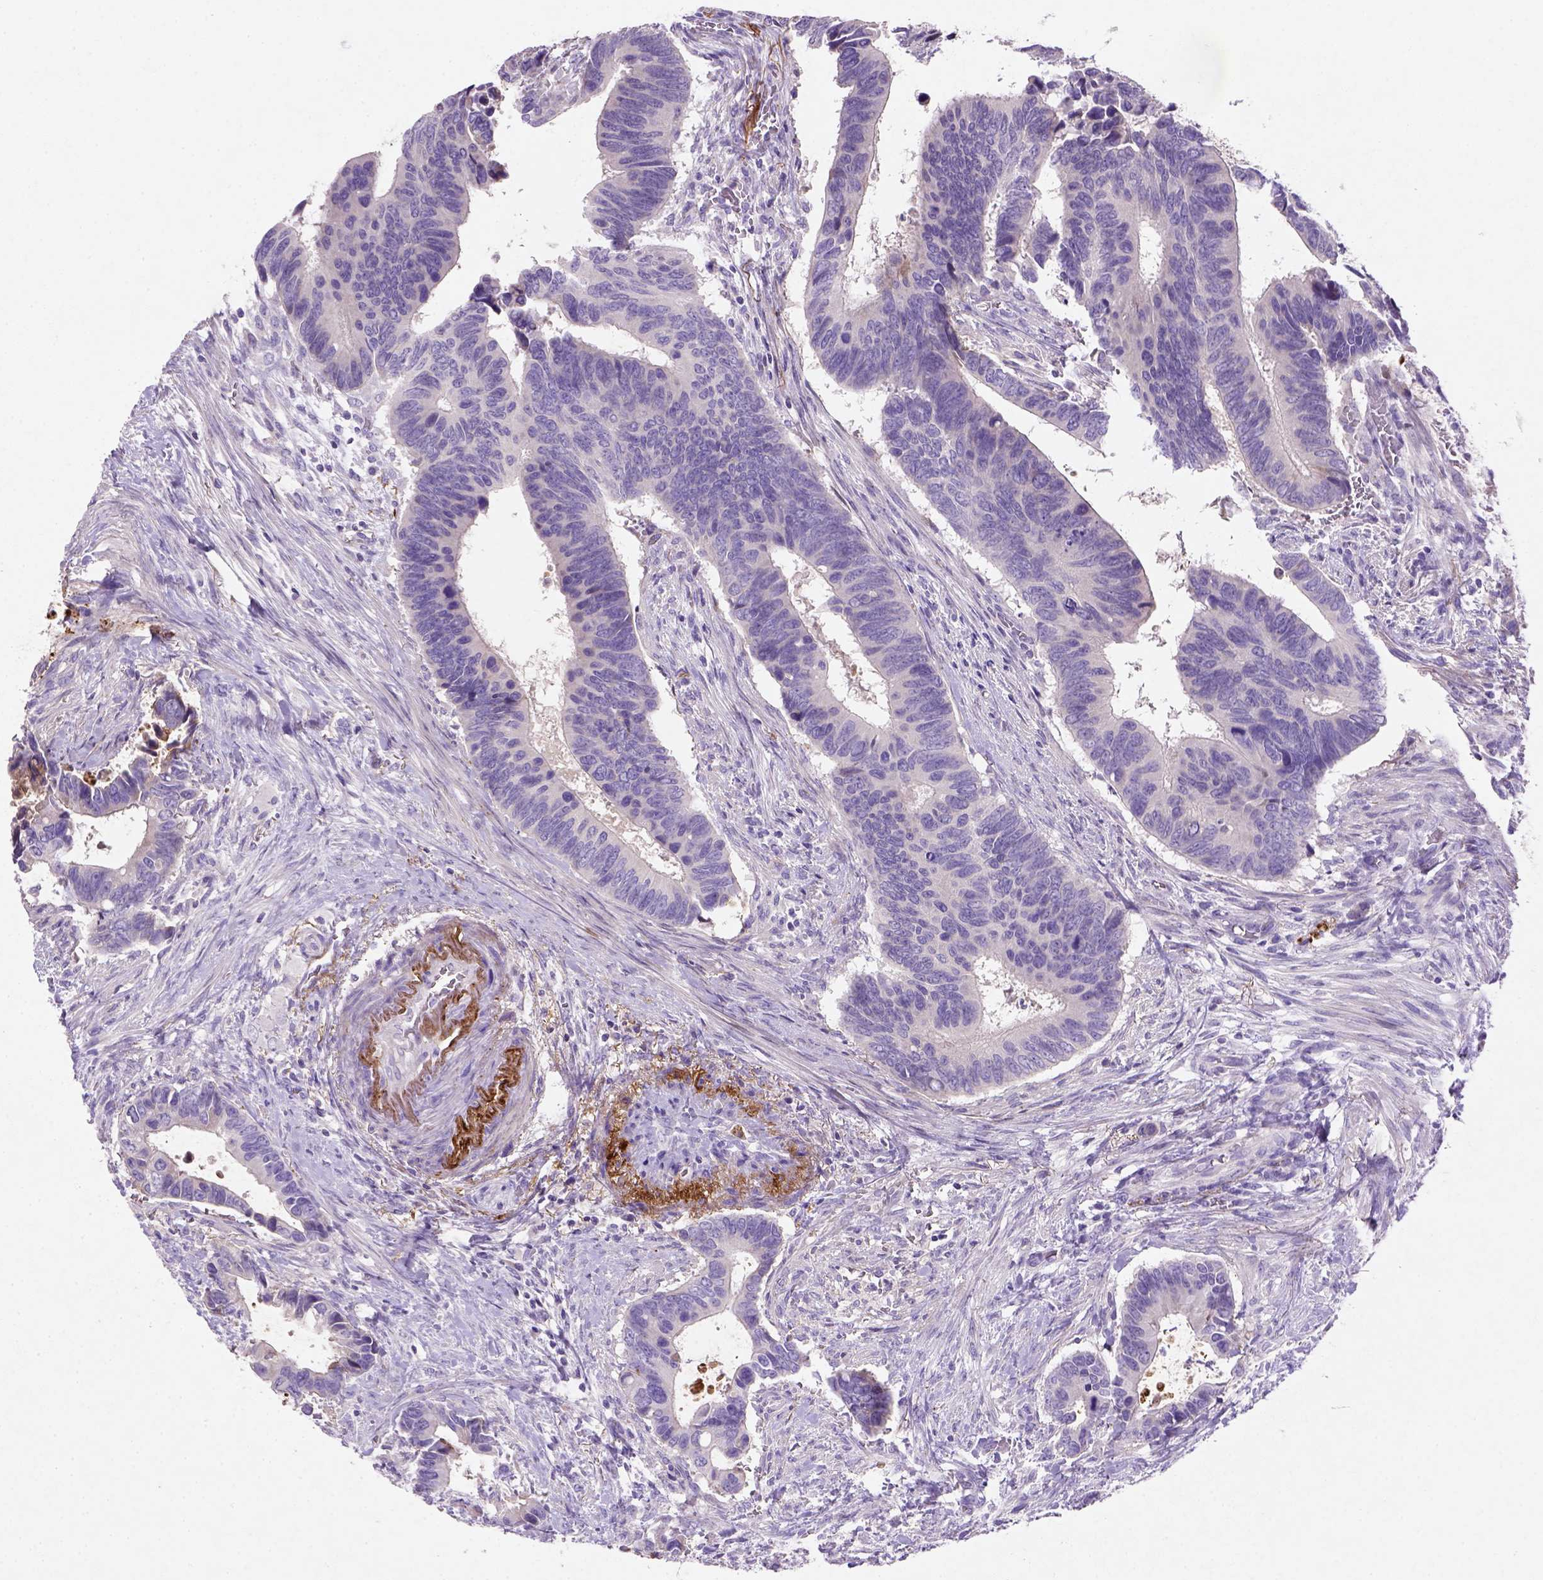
{"staining": {"intensity": "negative", "quantity": "none", "location": "none"}, "tissue": "colorectal cancer", "cell_type": "Tumor cells", "image_type": "cancer", "snomed": [{"axis": "morphology", "description": "Adenocarcinoma, NOS"}, {"axis": "topography", "description": "Colon"}], "caption": "Immunohistochemistry (IHC) histopathology image of neoplastic tissue: colorectal cancer (adenocarcinoma) stained with DAB demonstrates no significant protein expression in tumor cells. (Stains: DAB IHC with hematoxylin counter stain, Microscopy: brightfield microscopy at high magnification).", "gene": "NUDT2", "patient": {"sex": "male", "age": 49}}